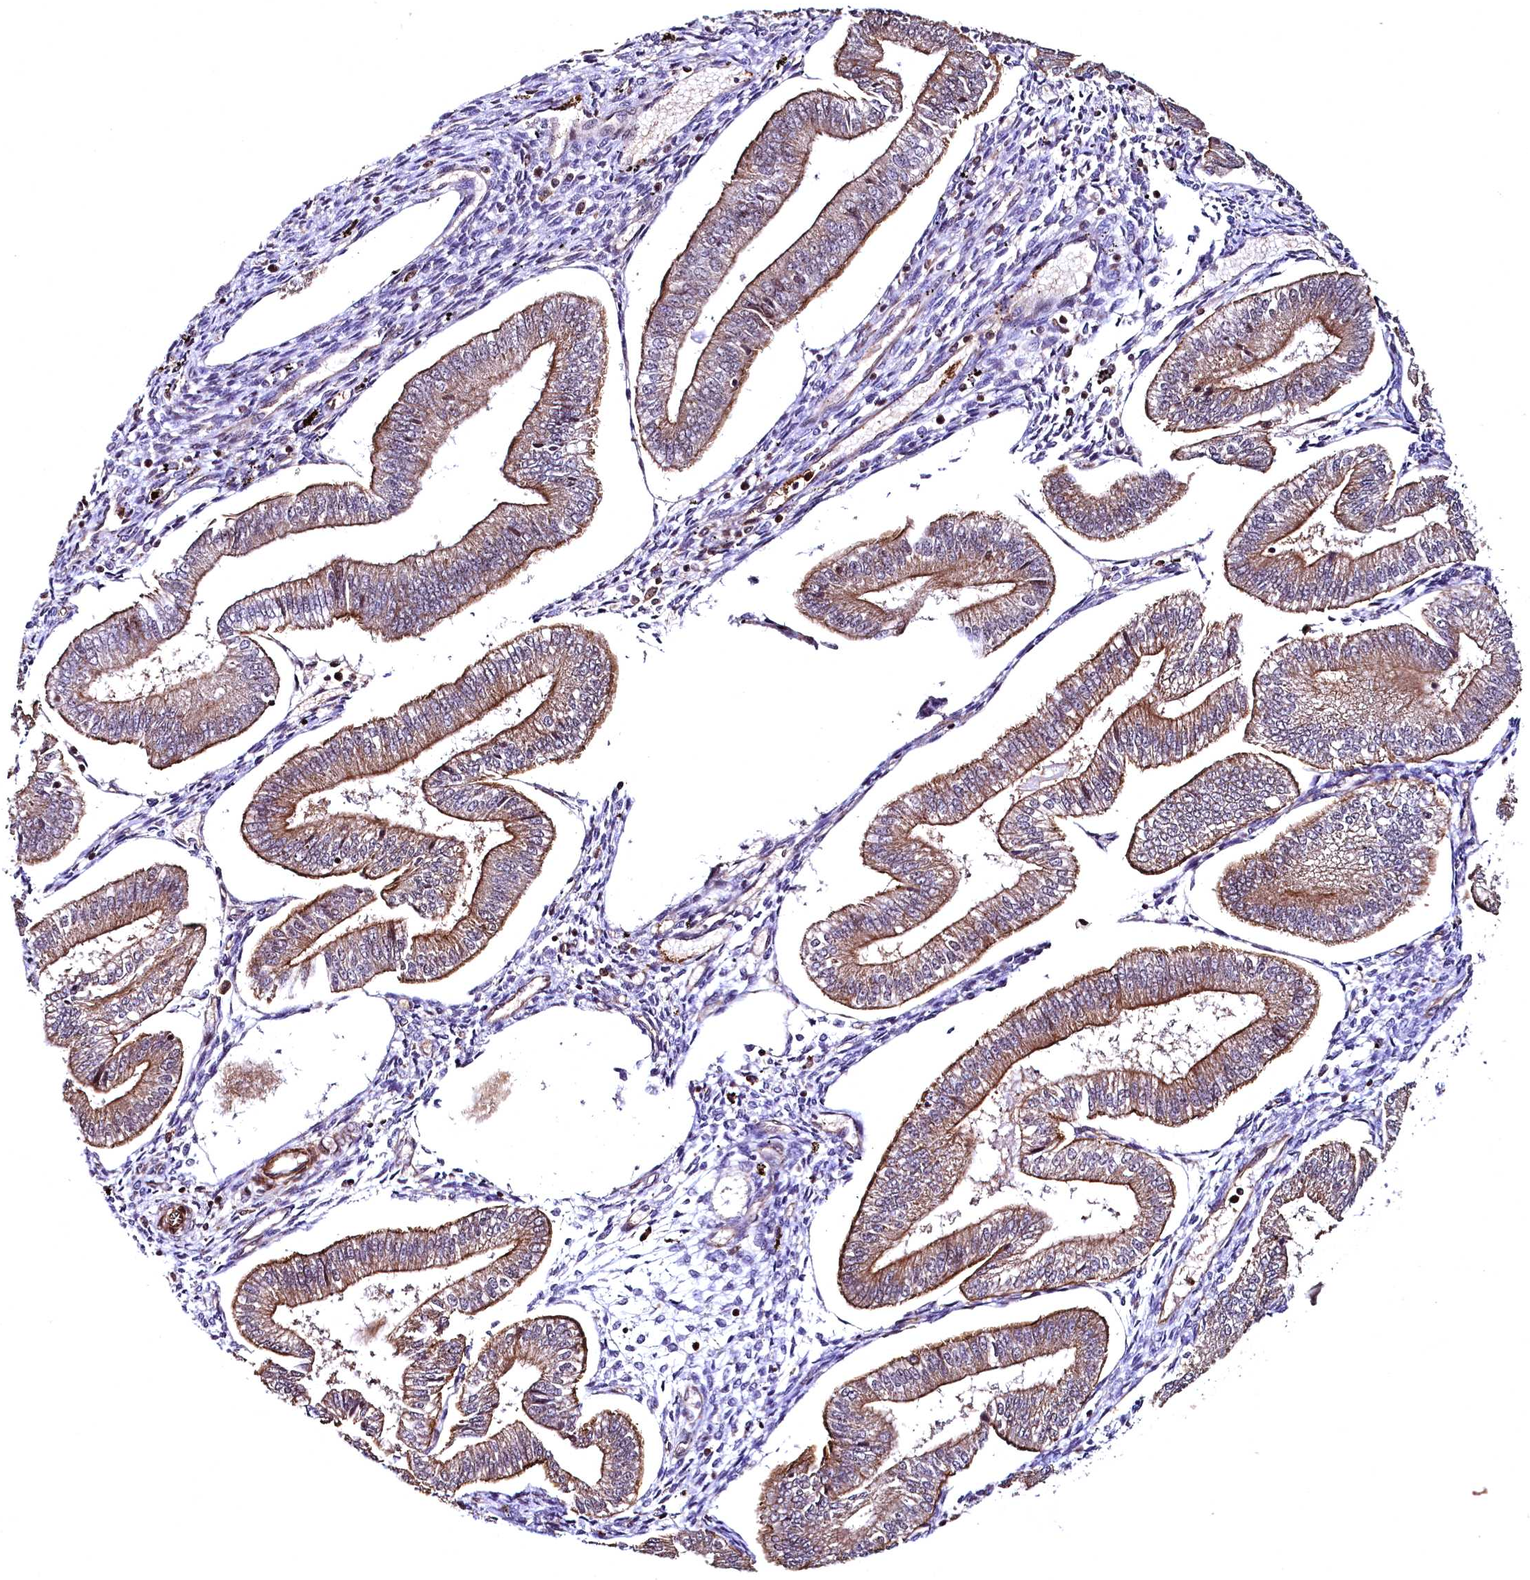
{"staining": {"intensity": "negative", "quantity": "none", "location": "none"}, "tissue": "endometrium", "cell_type": "Cells in endometrial stroma", "image_type": "normal", "snomed": [{"axis": "morphology", "description": "Normal tissue, NOS"}, {"axis": "topography", "description": "Endometrium"}], "caption": "High power microscopy histopathology image of an immunohistochemistry (IHC) image of unremarkable endometrium, revealing no significant positivity in cells in endometrial stroma.", "gene": "SVIP", "patient": {"sex": "female", "age": 34}}